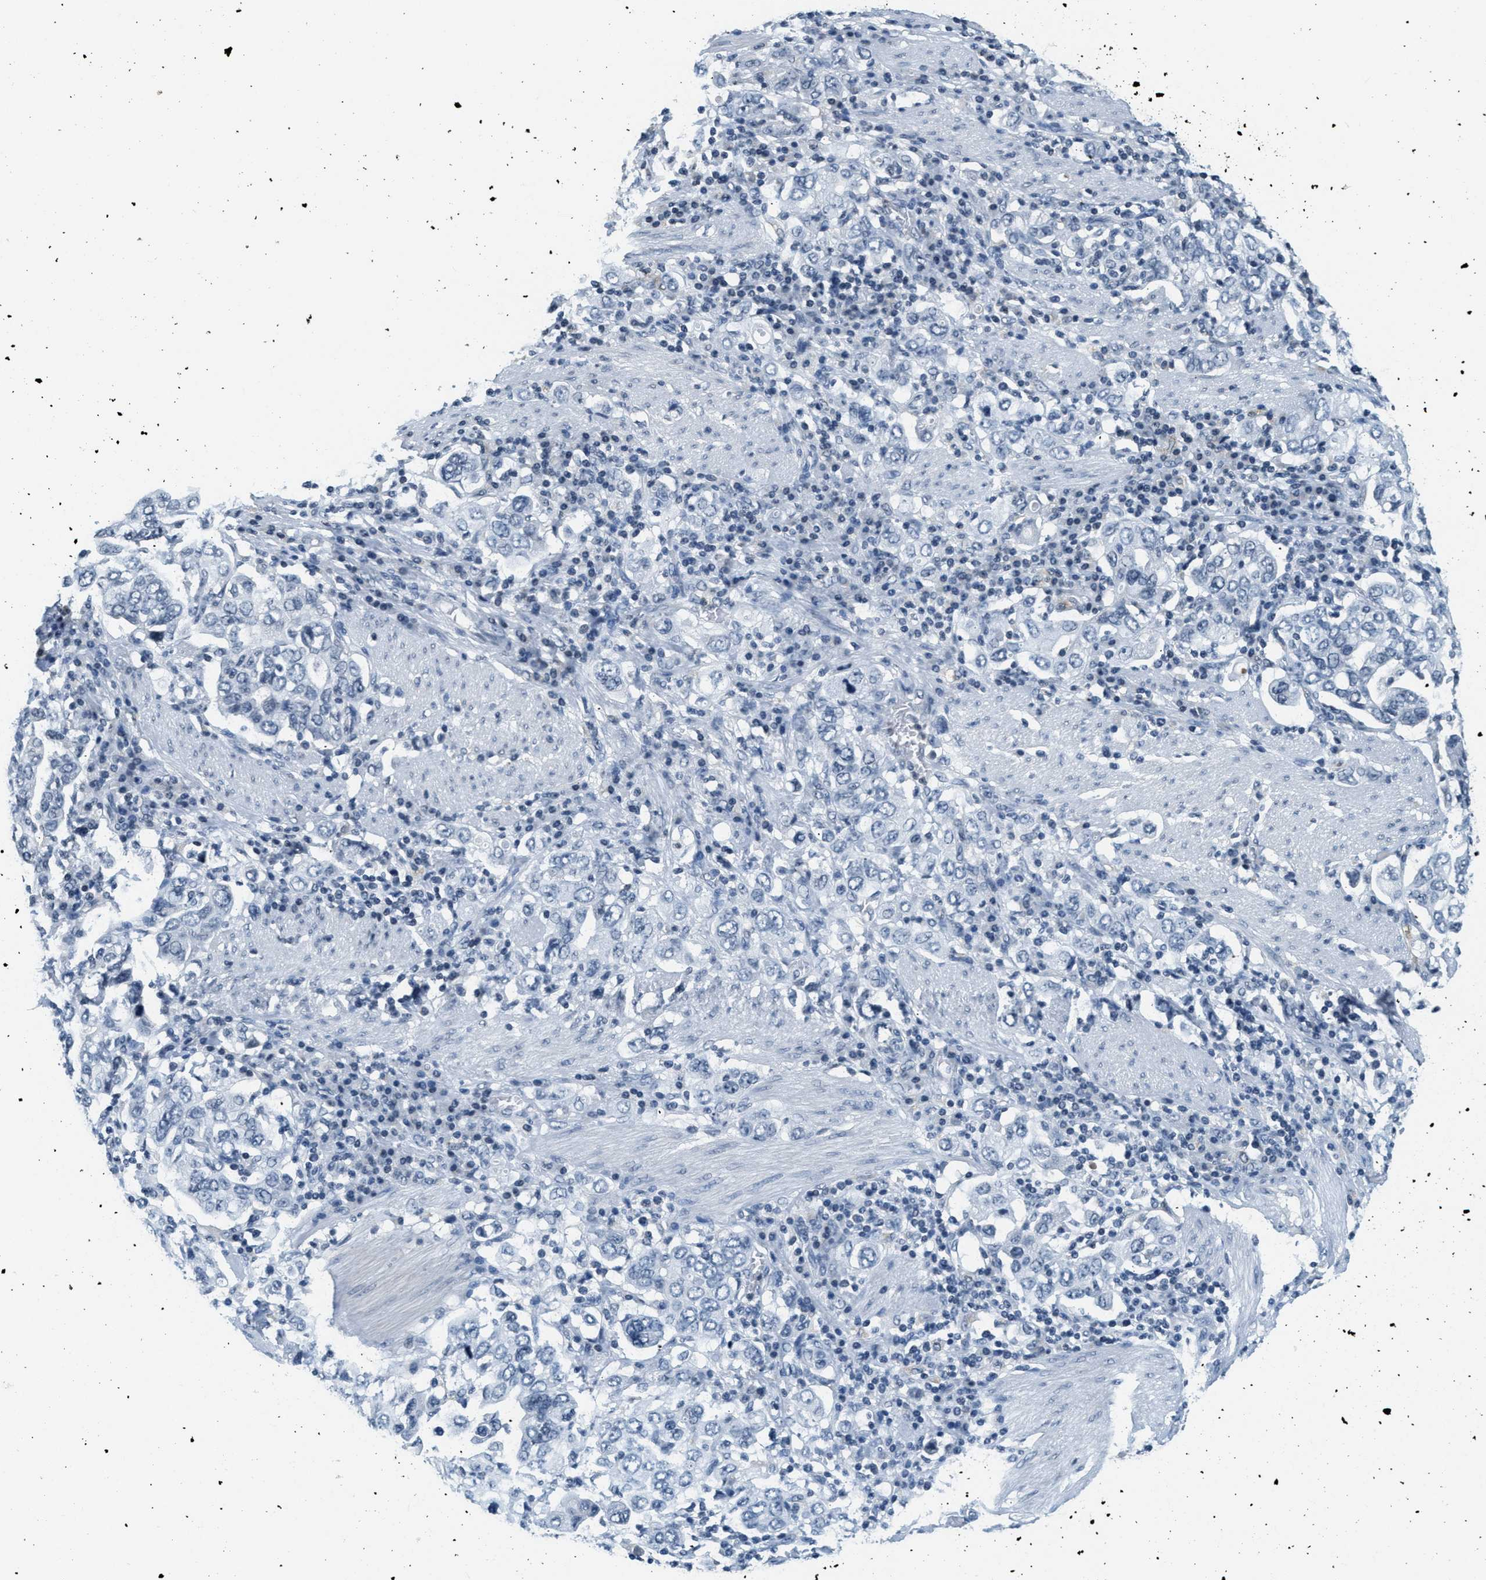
{"staining": {"intensity": "negative", "quantity": "none", "location": "none"}, "tissue": "stomach cancer", "cell_type": "Tumor cells", "image_type": "cancer", "snomed": [{"axis": "morphology", "description": "Adenocarcinoma, NOS"}, {"axis": "topography", "description": "Stomach, upper"}], "caption": "Immunohistochemical staining of stomach adenocarcinoma exhibits no significant staining in tumor cells.", "gene": "CA4", "patient": {"sex": "male", "age": 62}}